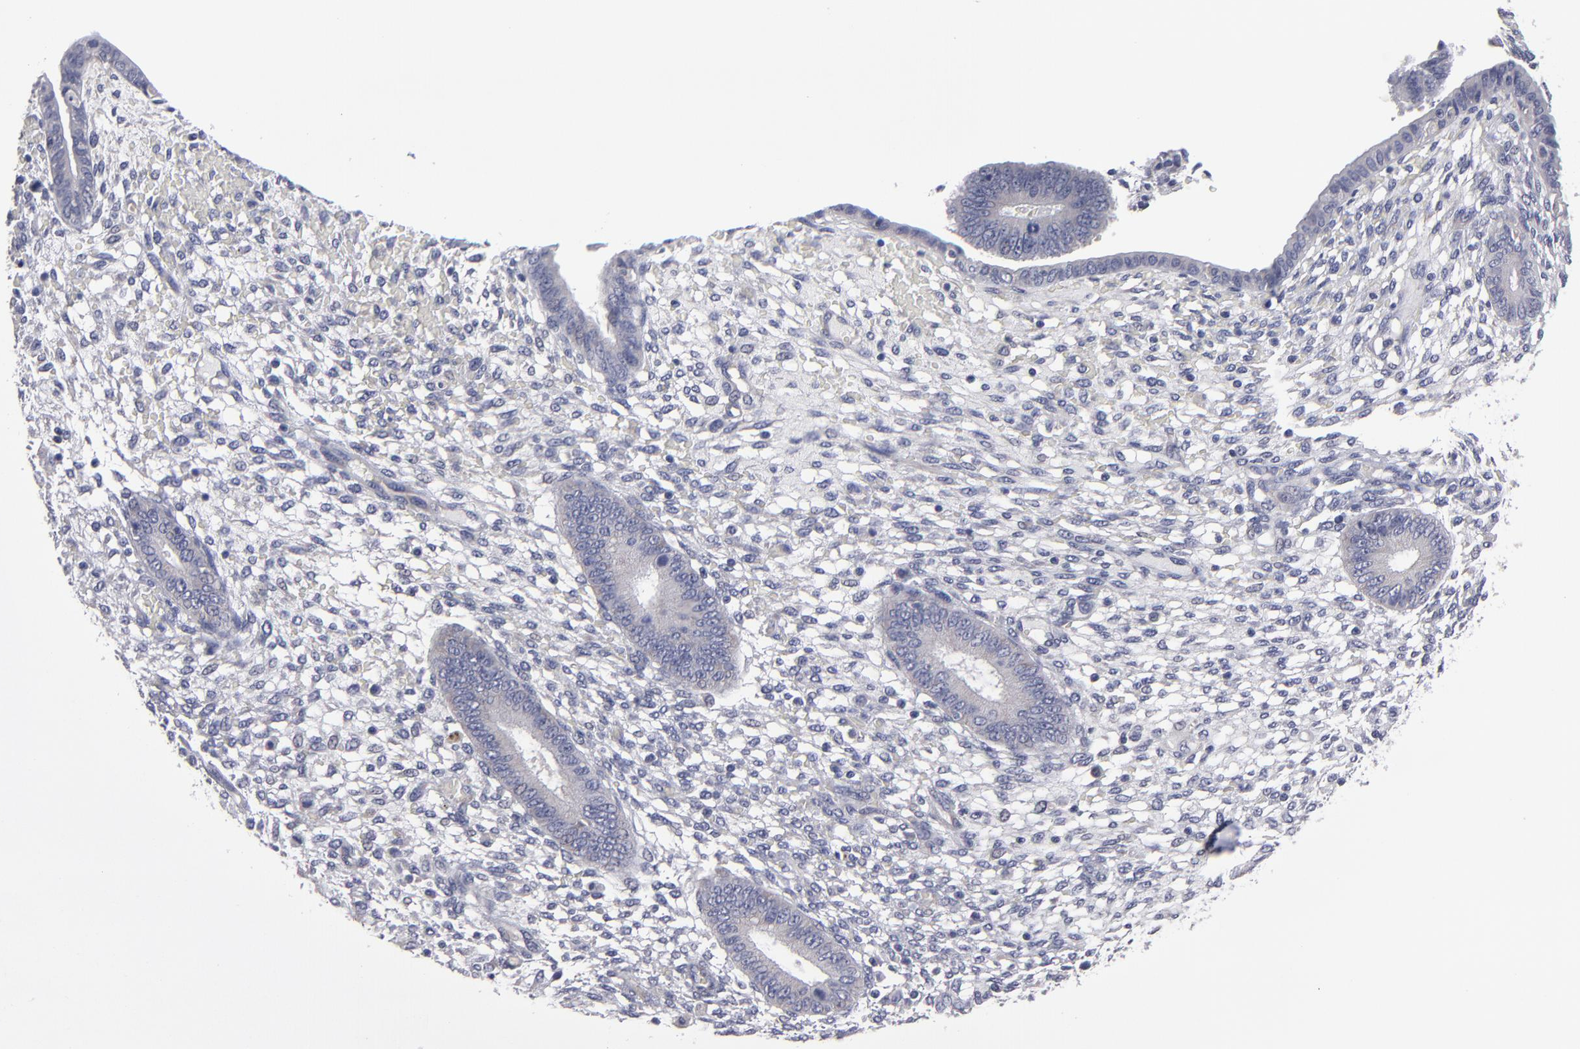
{"staining": {"intensity": "negative", "quantity": "none", "location": "none"}, "tissue": "endometrium", "cell_type": "Cells in endometrial stroma", "image_type": "normal", "snomed": [{"axis": "morphology", "description": "Normal tissue, NOS"}, {"axis": "topography", "description": "Endometrium"}], "caption": "Immunohistochemical staining of normal endometrium exhibits no significant expression in cells in endometrial stroma.", "gene": "CCDC80", "patient": {"sex": "female", "age": 42}}